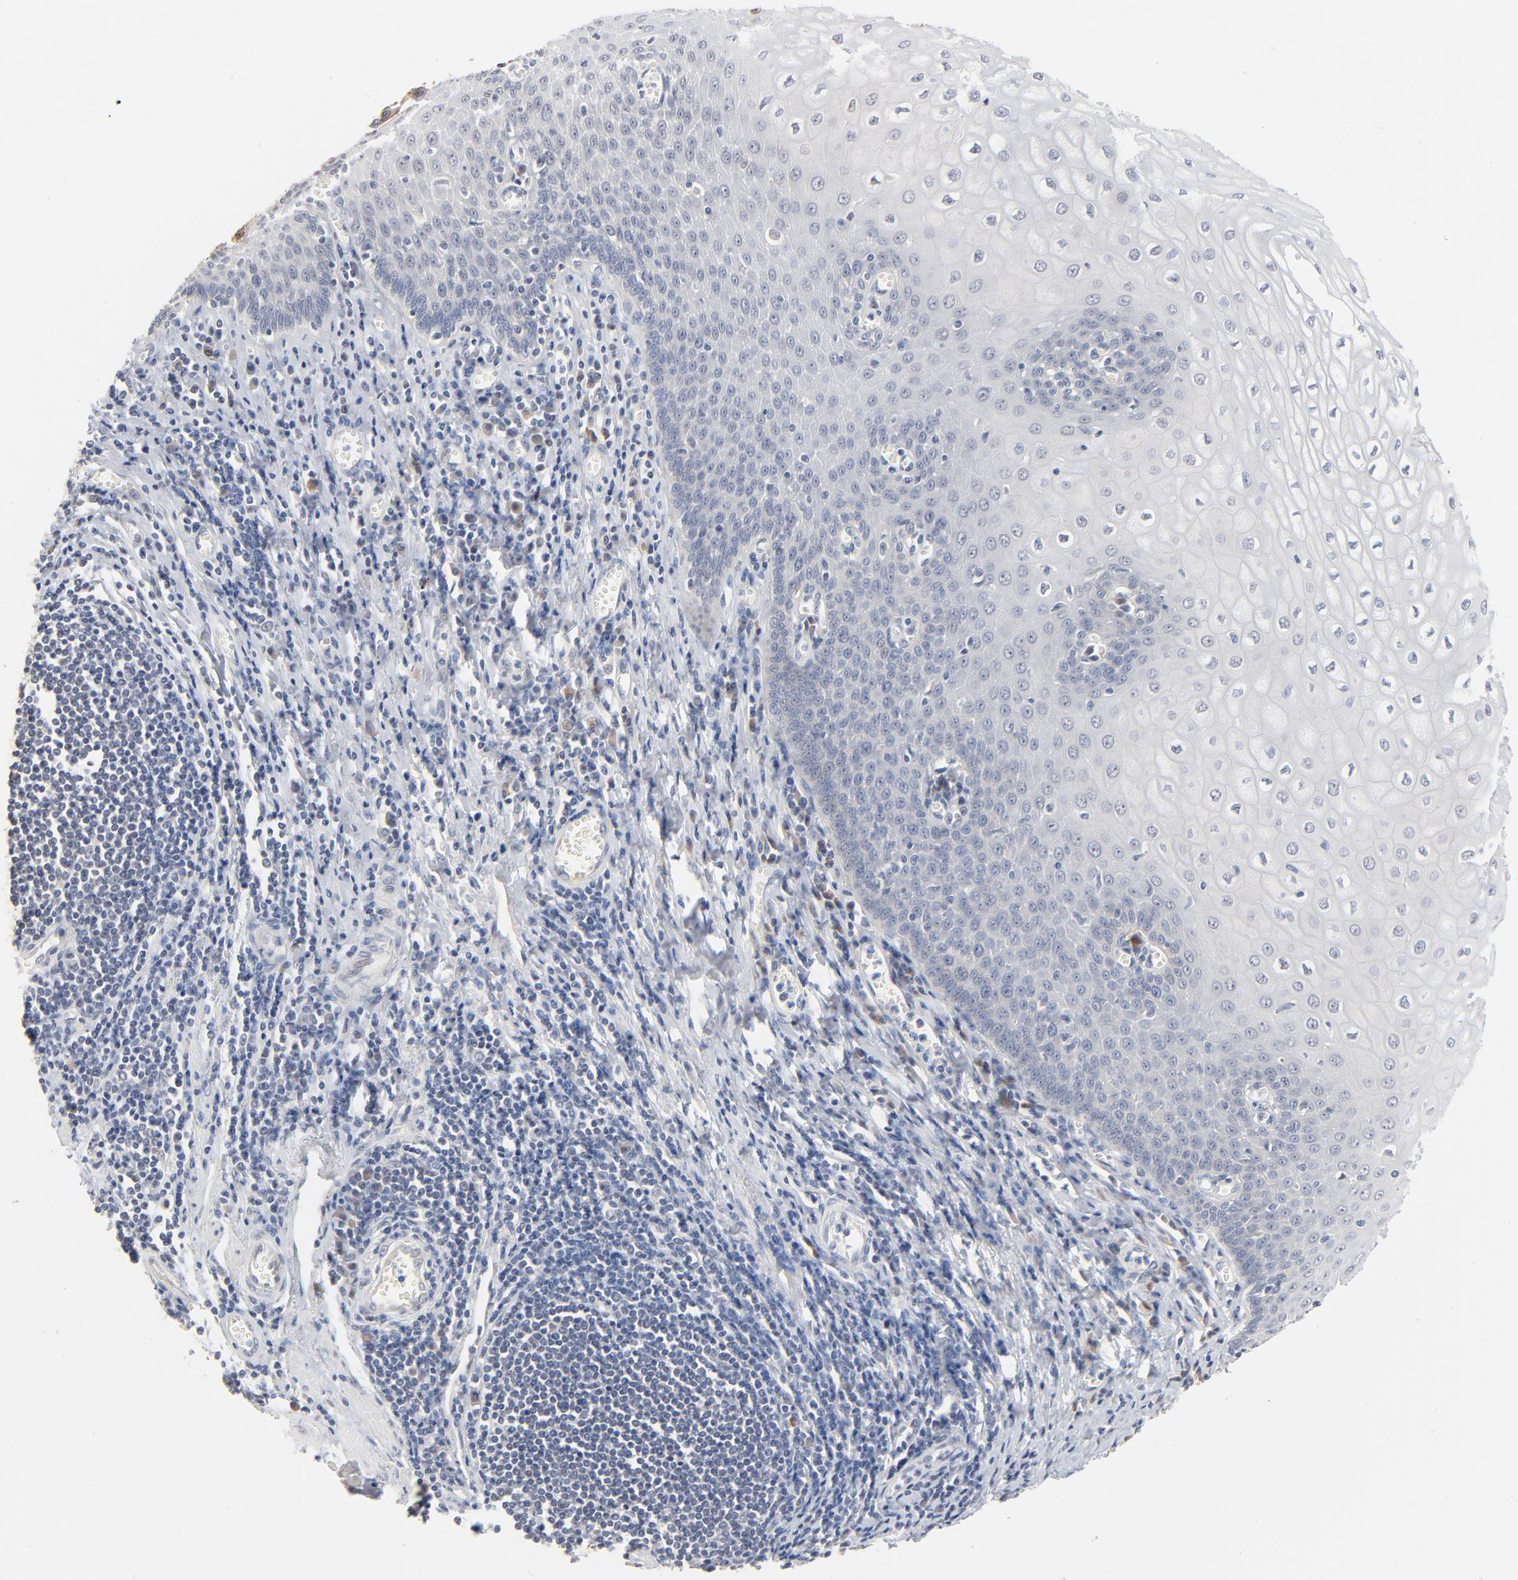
{"staining": {"intensity": "weak", "quantity": "25%-75%", "location": "cytoplasmic/membranous"}, "tissue": "esophagus", "cell_type": "Squamous epithelial cells", "image_type": "normal", "snomed": [{"axis": "morphology", "description": "Normal tissue, NOS"}, {"axis": "morphology", "description": "Squamous cell carcinoma, NOS"}, {"axis": "topography", "description": "Esophagus"}], "caption": "Approximately 25%-75% of squamous epithelial cells in normal esophagus exhibit weak cytoplasmic/membranous protein expression as visualized by brown immunohistochemical staining.", "gene": "EPCAM", "patient": {"sex": "male", "age": 65}}